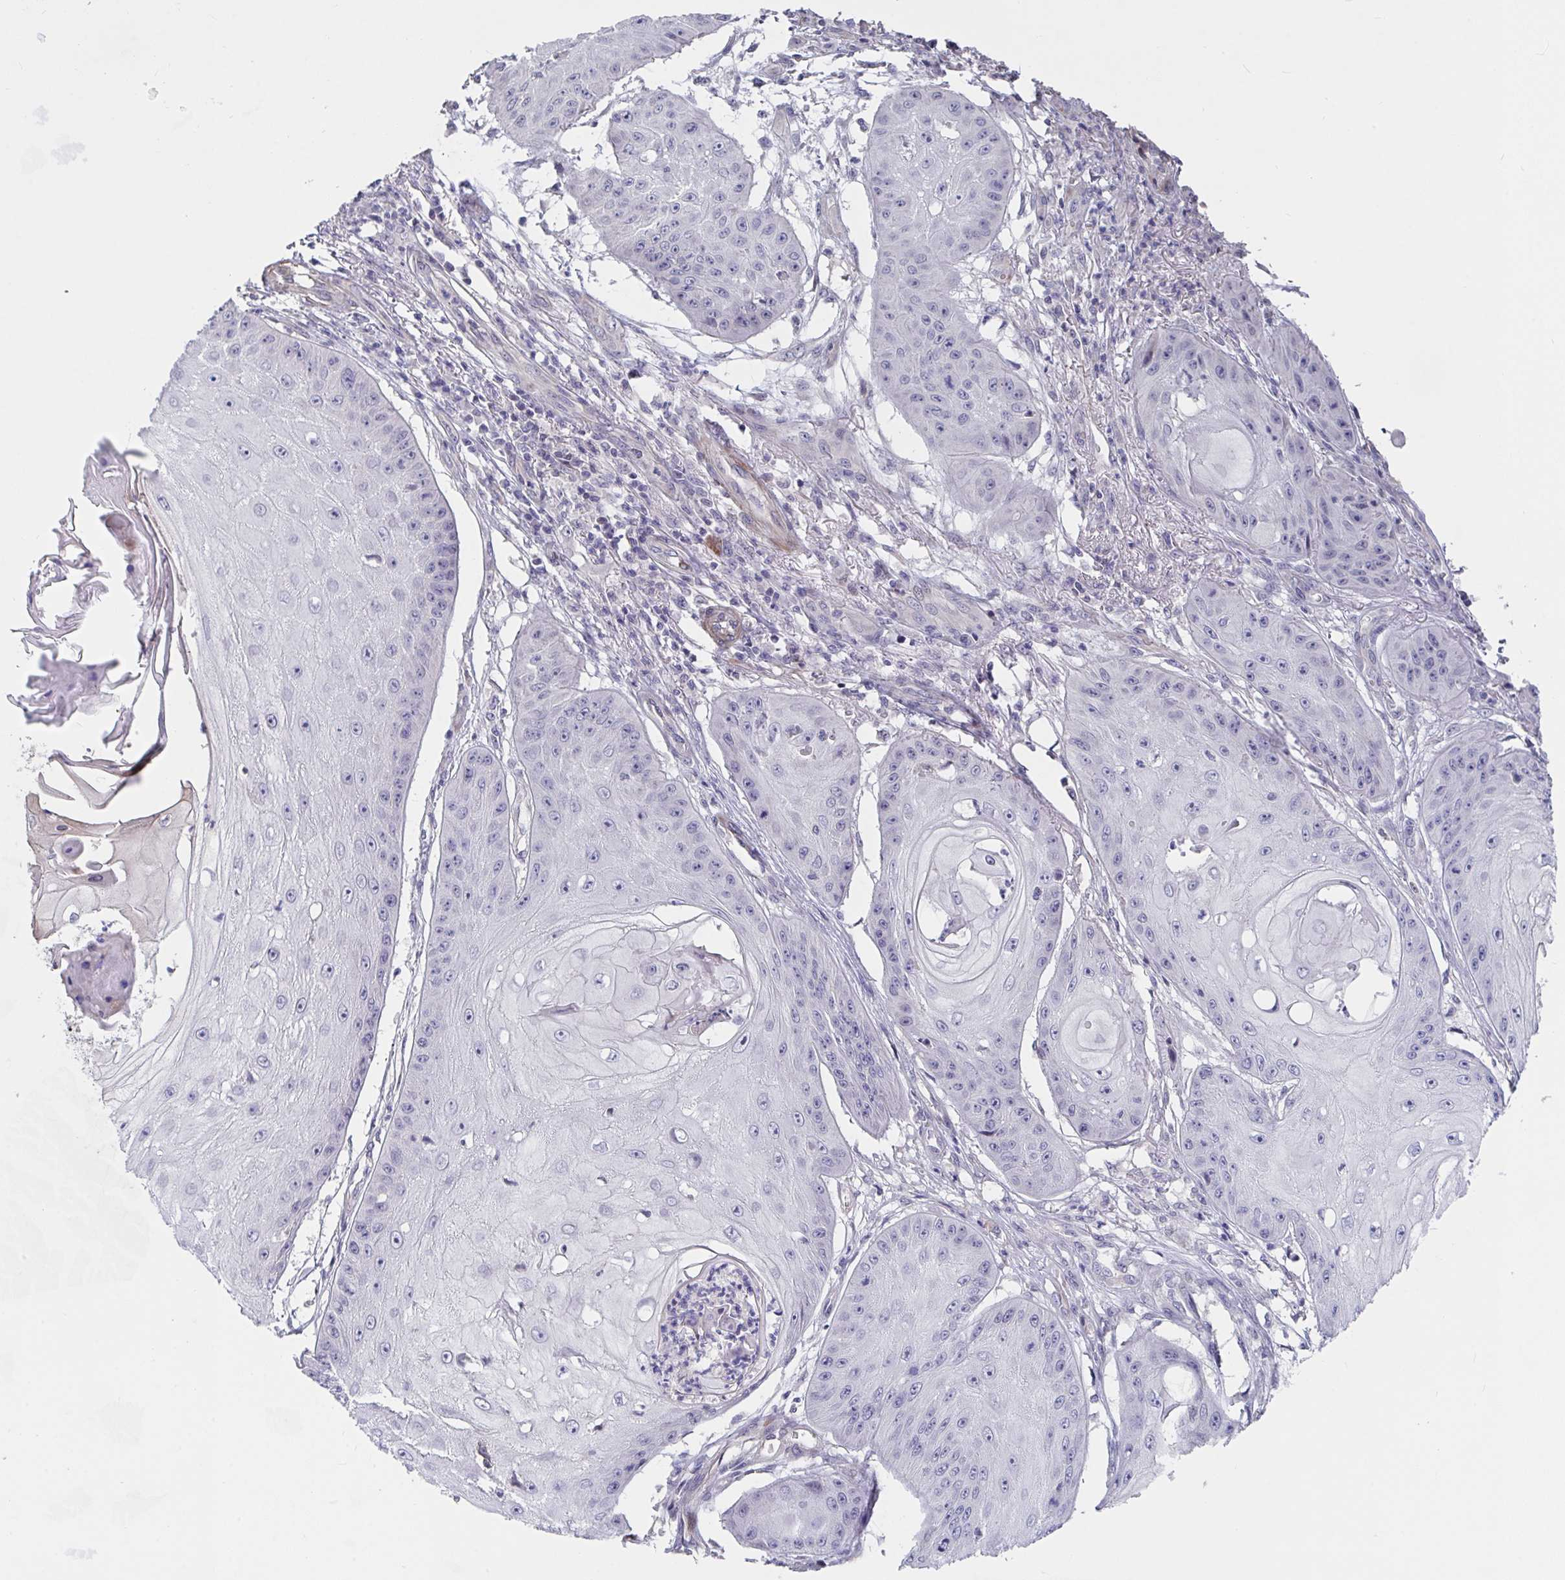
{"staining": {"intensity": "negative", "quantity": "none", "location": "none"}, "tissue": "skin cancer", "cell_type": "Tumor cells", "image_type": "cancer", "snomed": [{"axis": "morphology", "description": "Squamous cell carcinoma, NOS"}, {"axis": "topography", "description": "Skin"}], "caption": "Tumor cells show no significant protein positivity in skin cancer.", "gene": "FAM156B", "patient": {"sex": "male", "age": 70}}